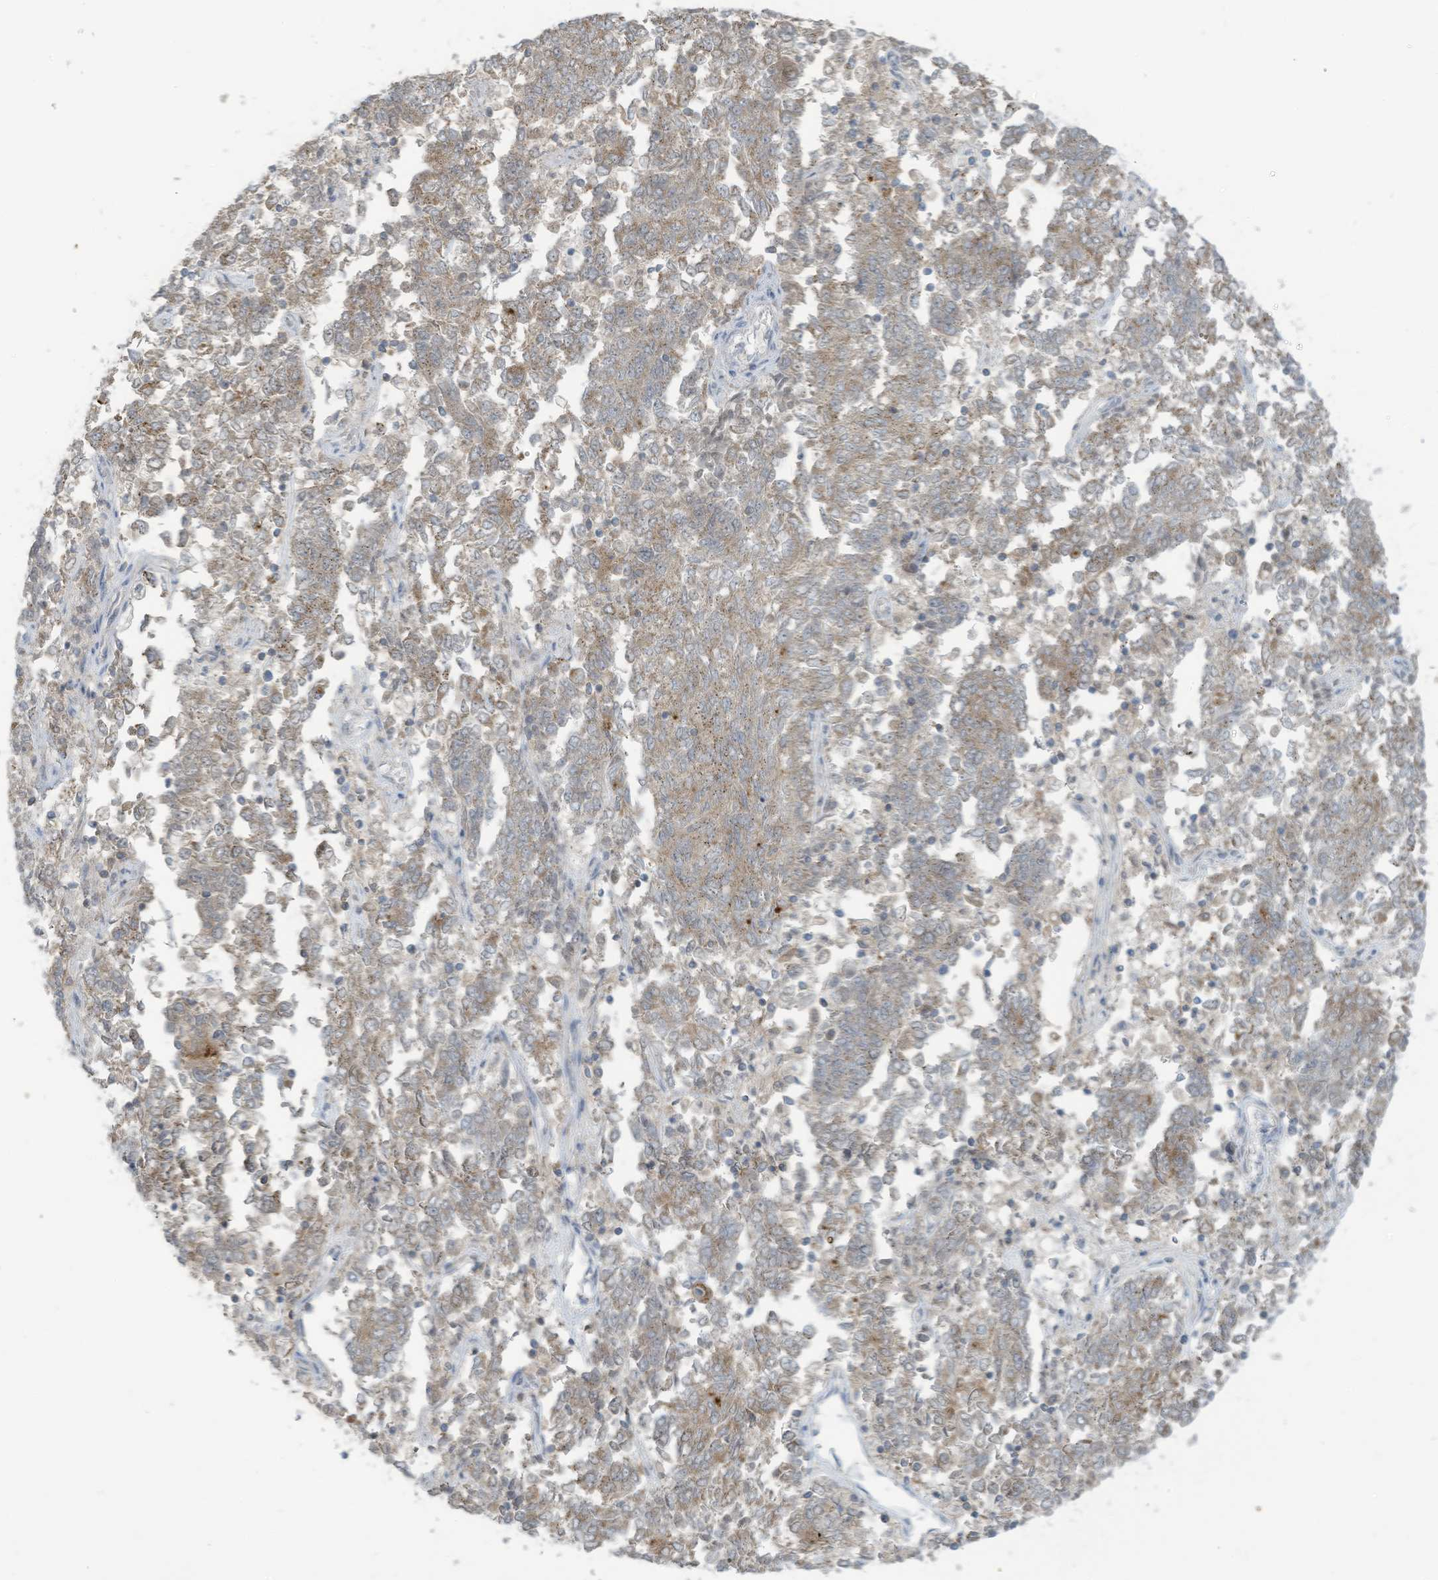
{"staining": {"intensity": "weak", "quantity": "25%-75%", "location": "cytoplasmic/membranous"}, "tissue": "endometrial cancer", "cell_type": "Tumor cells", "image_type": "cancer", "snomed": [{"axis": "morphology", "description": "Adenocarcinoma, NOS"}, {"axis": "topography", "description": "Endometrium"}], "caption": "Human endometrial adenocarcinoma stained for a protein (brown) demonstrates weak cytoplasmic/membranous positive positivity in approximately 25%-75% of tumor cells.", "gene": "PARVG", "patient": {"sex": "female", "age": 80}}